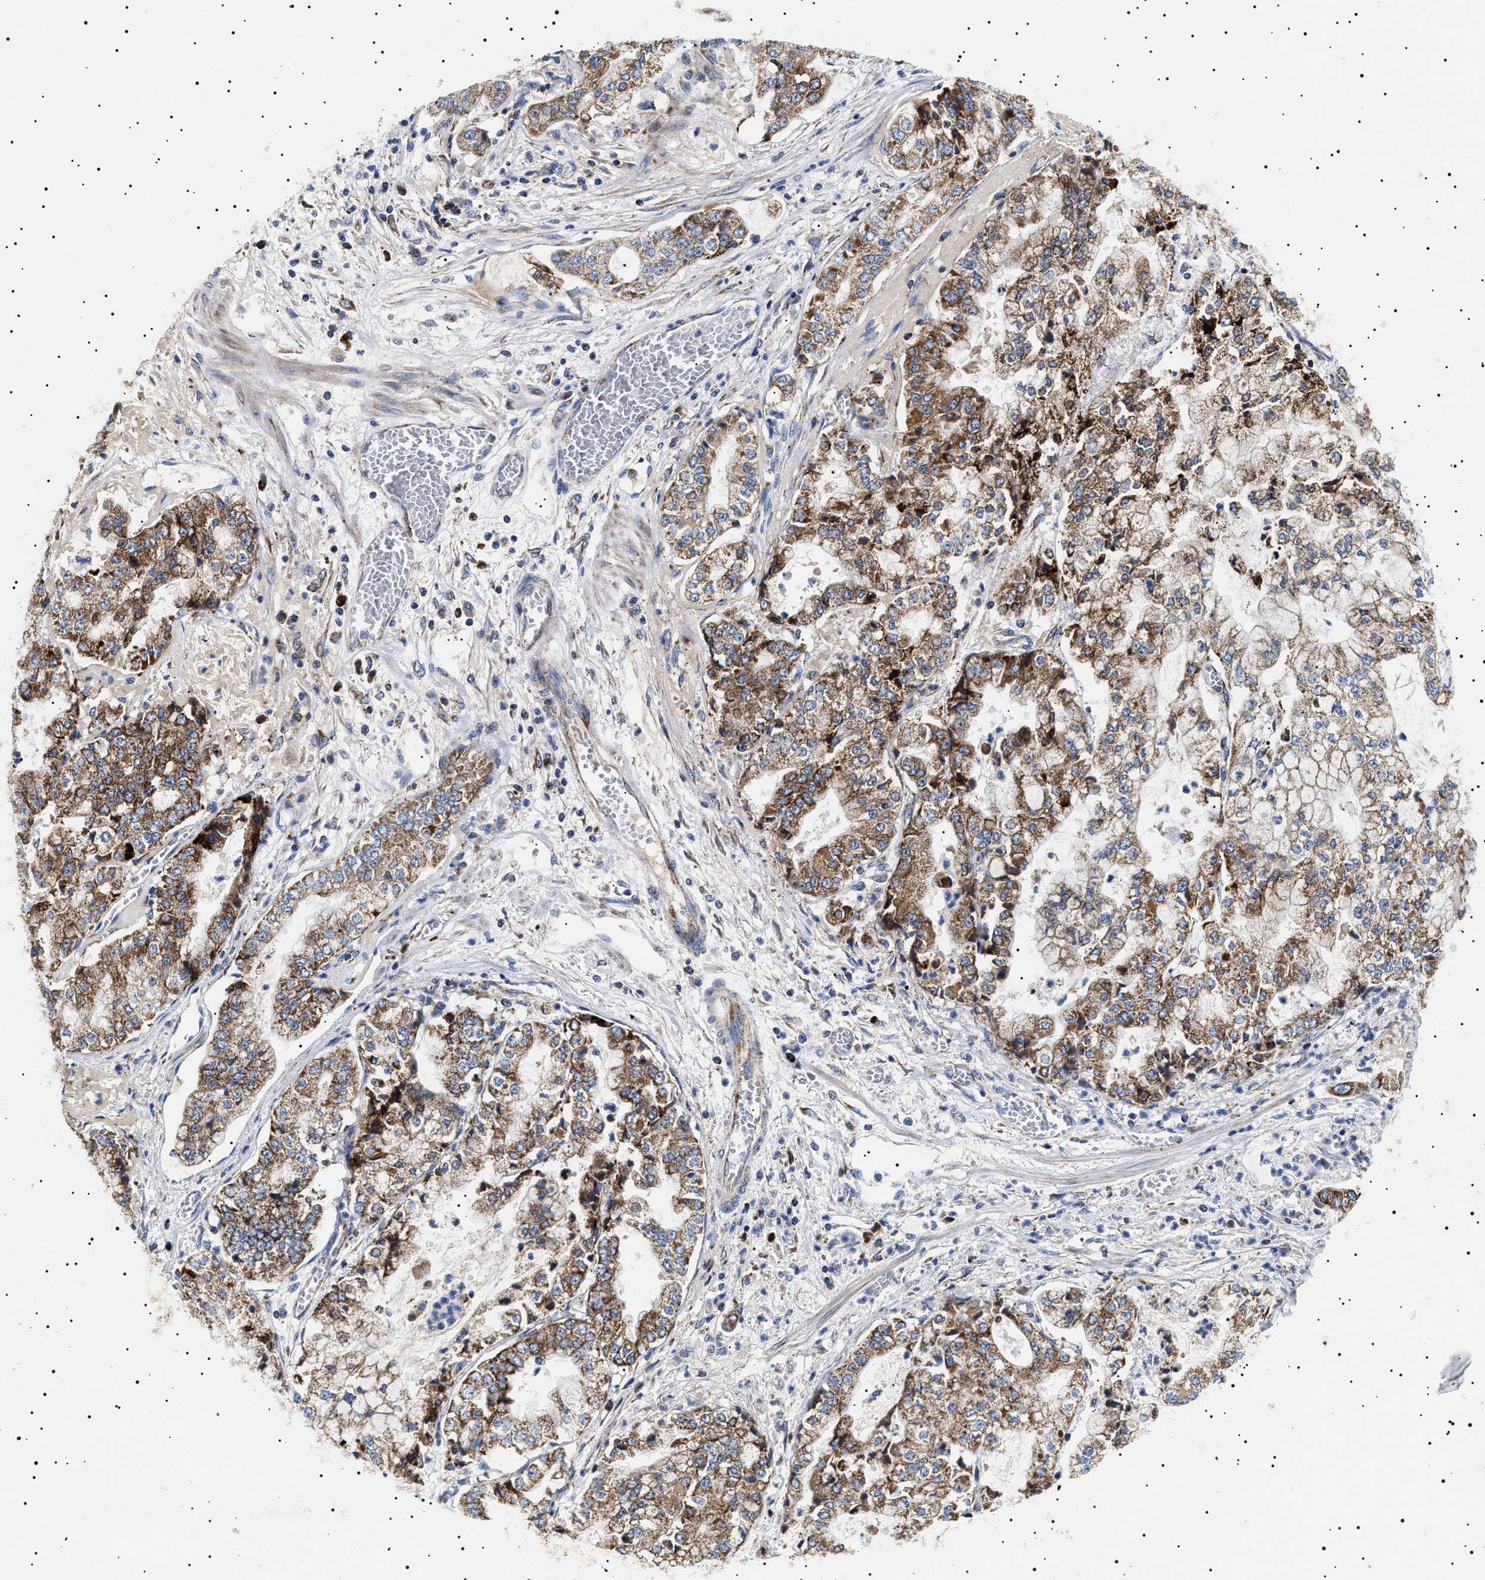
{"staining": {"intensity": "strong", "quantity": ">75%", "location": "cytoplasmic/membranous"}, "tissue": "stomach cancer", "cell_type": "Tumor cells", "image_type": "cancer", "snomed": [{"axis": "morphology", "description": "Adenocarcinoma, NOS"}, {"axis": "topography", "description": "Stomach"}], "caption": "Immunohistochemical staining of human stomach cancer (adenocarcinoma) reveals strong cytoplasmic/membranous protein positivity in approximately >75% of tumor cells.", "gene": "CHRDL2", "patient": {"sex": "male", "age": 76}}